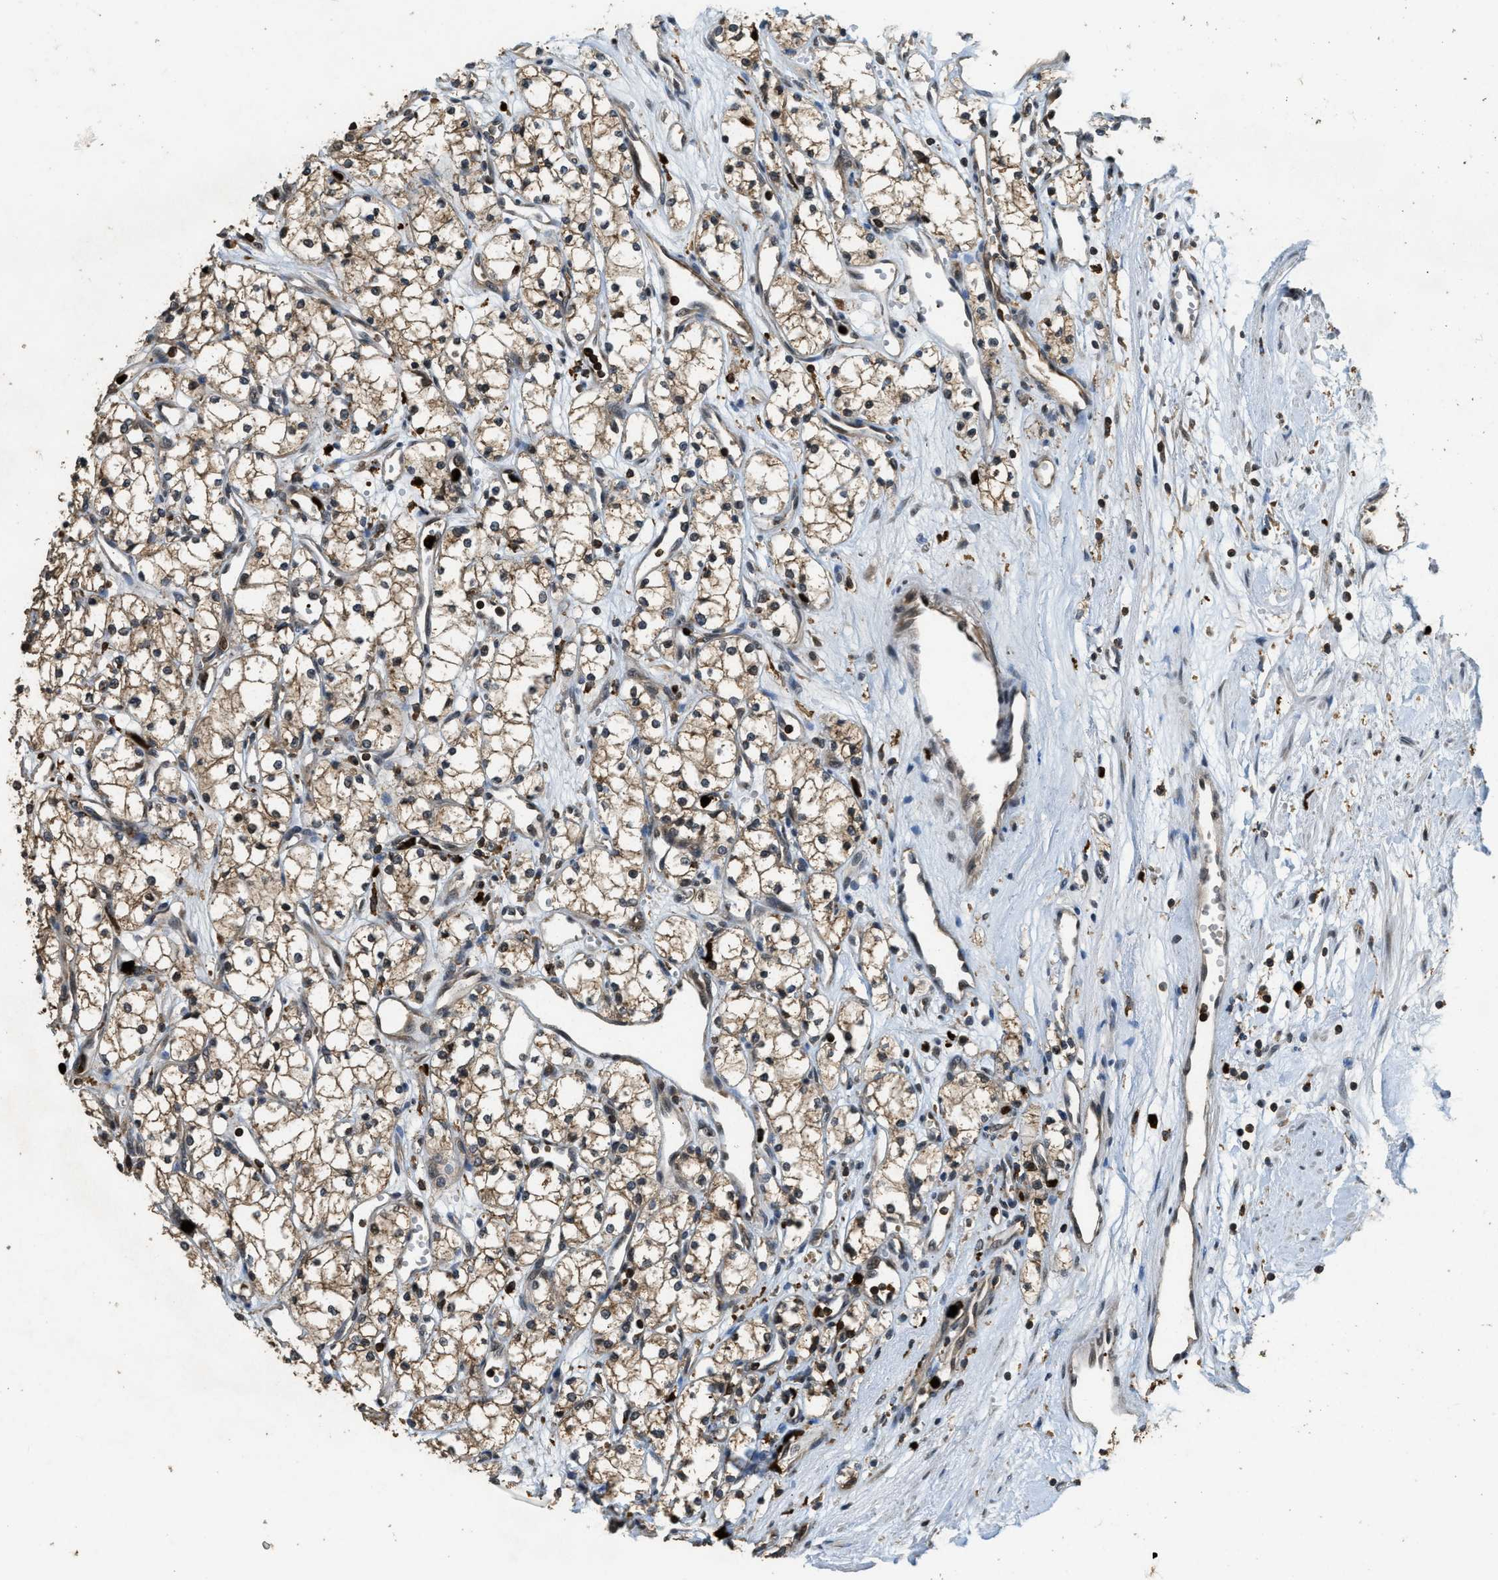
{"staining": {"intensity": "weak", "quantity": ">75%", "location": "cytoplasmic/membranous"}, "tissue": "renal cancer", "cell_type": "Tumor cells", "image_type": "cancer", "snomed": [{"axis": "morphology", "description": "Adenocarcinoma, NOS"}, {"axis": "topography", "description": "Kidney"}], "caption": "This micrograph reveals renal cancer stained with immunohistochemistry (IHC) to label a protein in brown. The cytoplasmic/membranous of tumor cells show weak positivity for the protein. Nuclei are counter-stained blue.", "gene": "RNF141", "patient": {"sex": "male", "age": 59}}